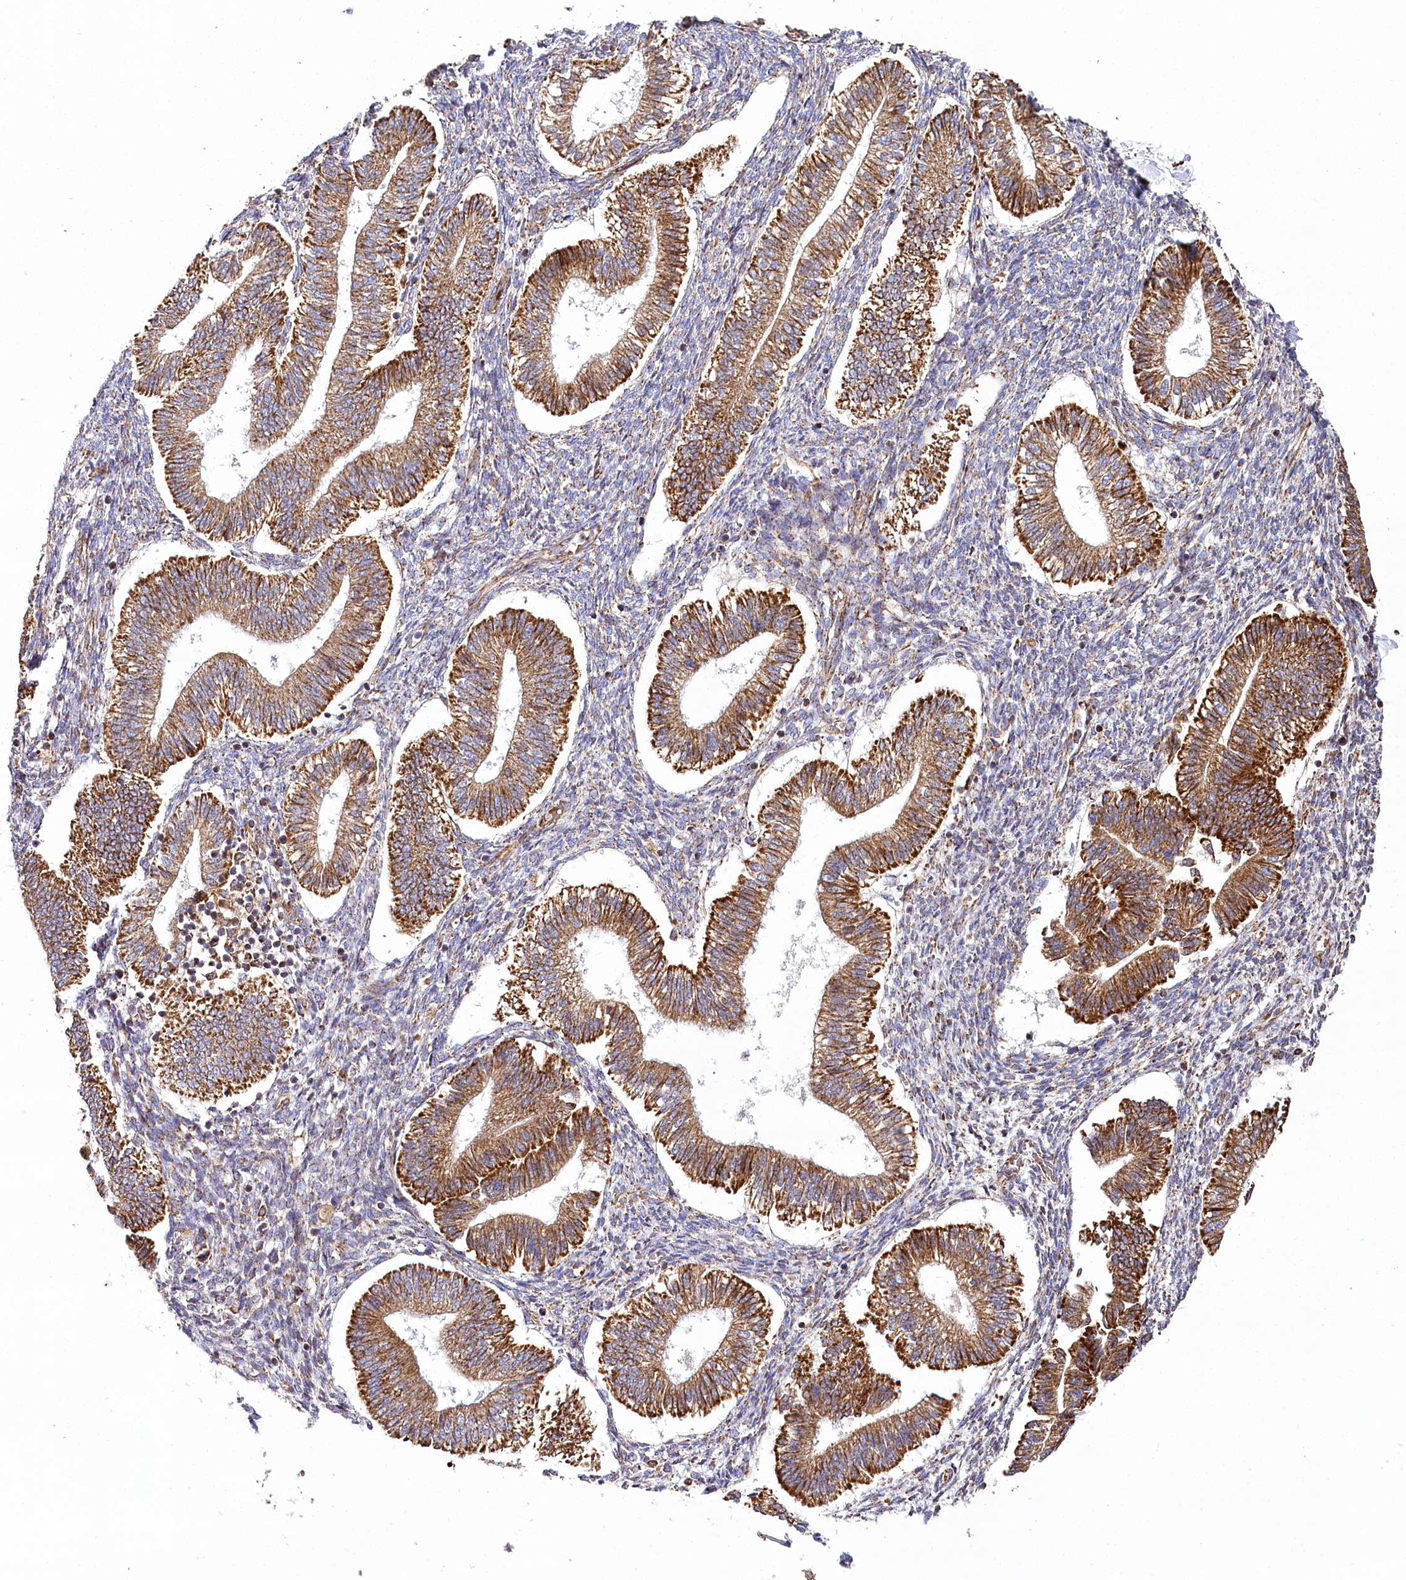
{"staining": {"intensity": "weak", "quantity": "<25%", "location": "cytoplasmic/membranous"}, "tissue": "endometrium", "cell_type": "Cells in endometrial stroma", "image_type": "normal", "snomed": [{"axis": "morphology", "description": "Normal tissue, NOS"}, {"axis": "topography", "description": "Endometrium"}], "caption": "The histopathology image reveals no staining of cells in endometrial stroma in benign endometrium.", "gene": "THUMPD3", "patient": {"sex": "female", "age": 25}}